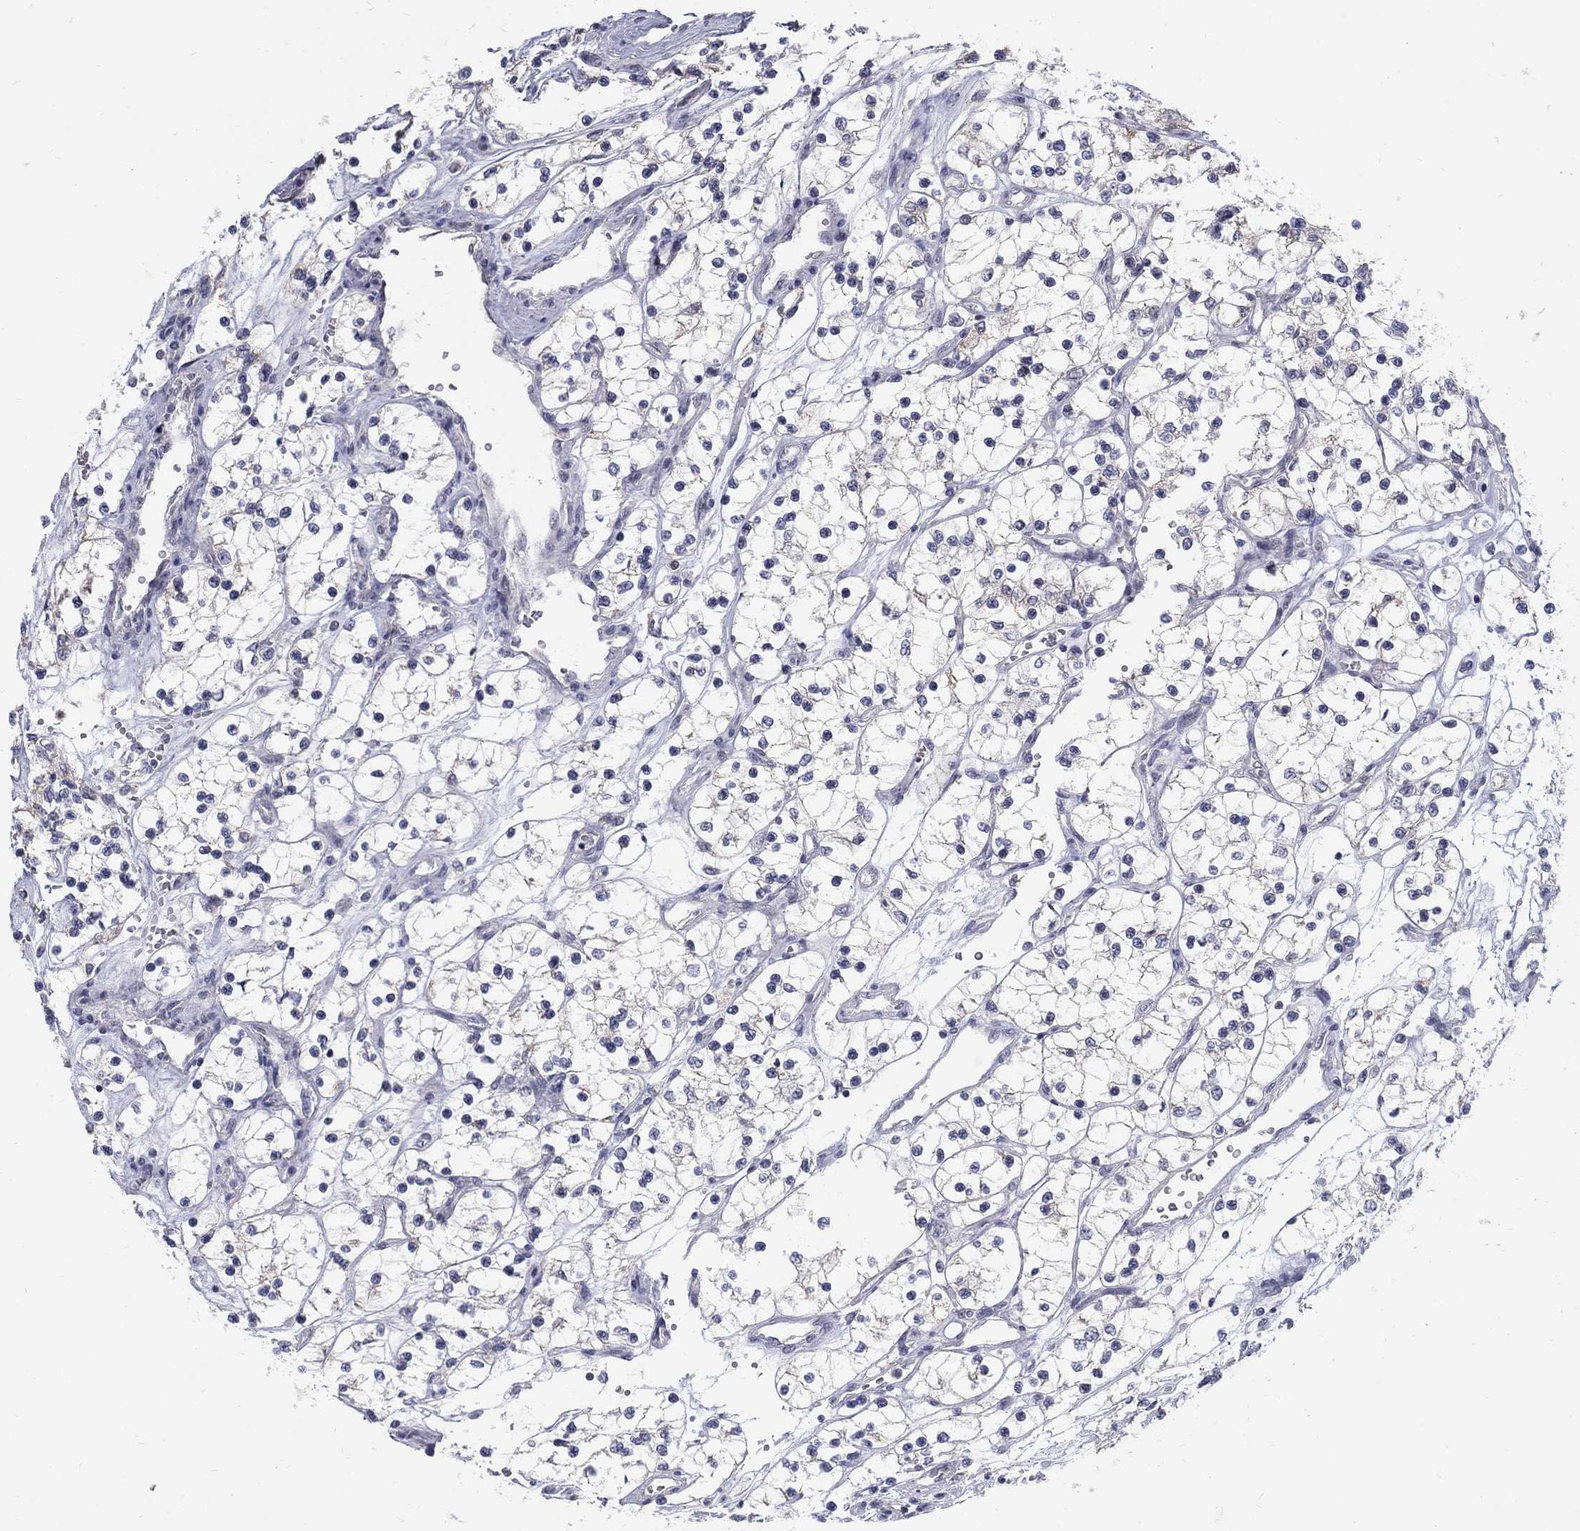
{"staining": {"intensity": "negative", "quantity": "none", "location": "none"}, "tissue": "renal cancer", "cell_type": "Tumor cells", "image_type": "cancer", "snomed": [{"axis": "morphology", "description": "Adenocarcinoma, NOS"}, {"axis": "topography", "description": "Kidney"}], "caption": "Renal cancer (adenocarcinoma) was stained to show a protein in brown. There is no significant staining in tumor cells.", "gene": "GCFC2", "patient": {"sex": "female", "age": 69}}